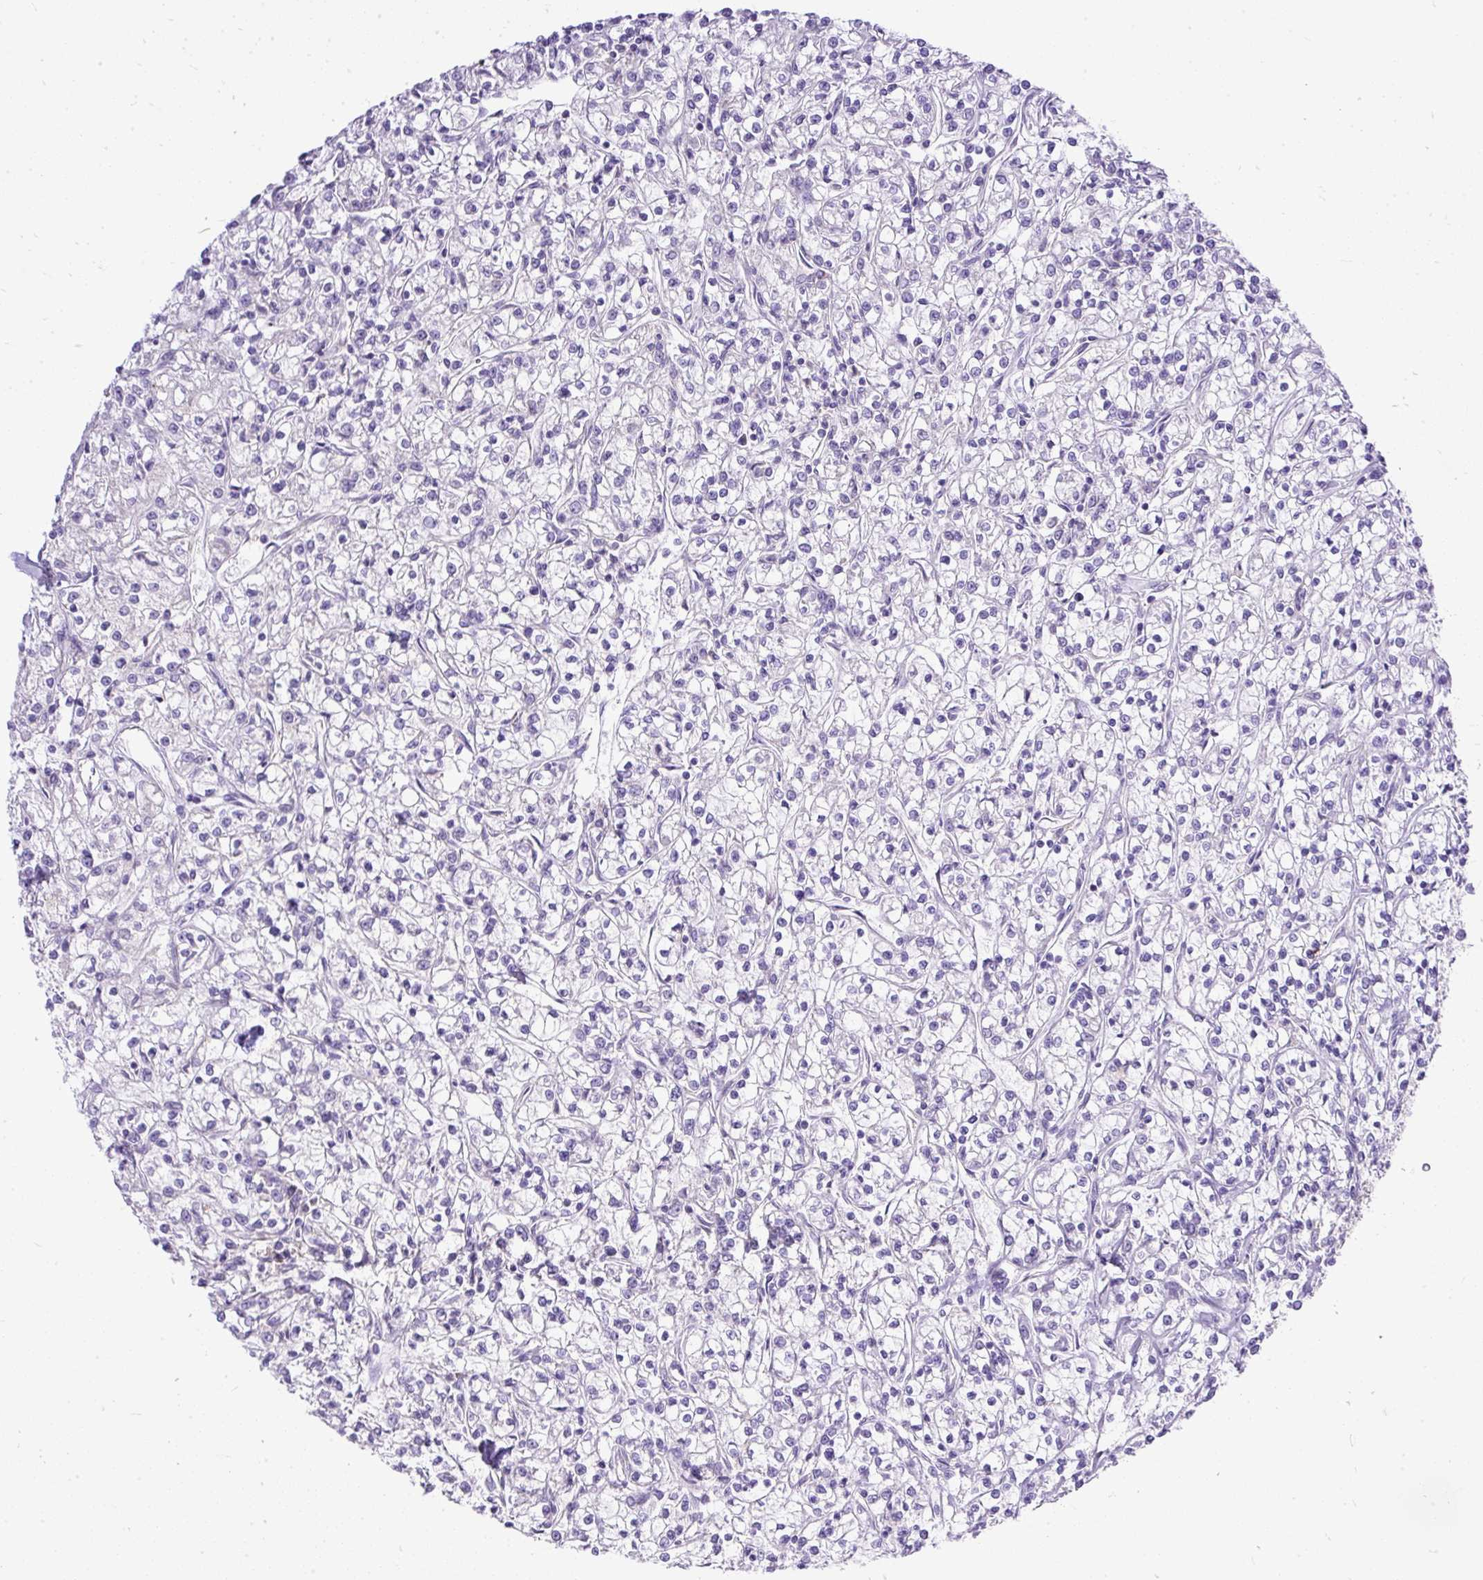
{"staining": {"intensity": "negative", "quantity": "none", "location": "none"}, "tissue": "renal cancer", "cell_type": "Tumor cells", "image_type": "cancer", "snomed": [{"axis": "morphology", "description": "Adenocarcinoma, NOS"}, {"axis": "topography", "description": "Kidney"}], "caption": "Immunohistochemical staining of human renal cancer exhibits no significant staining in tumor cells.", "gene": "AMFR", "patient": {"sex": "female", "age": 59}}